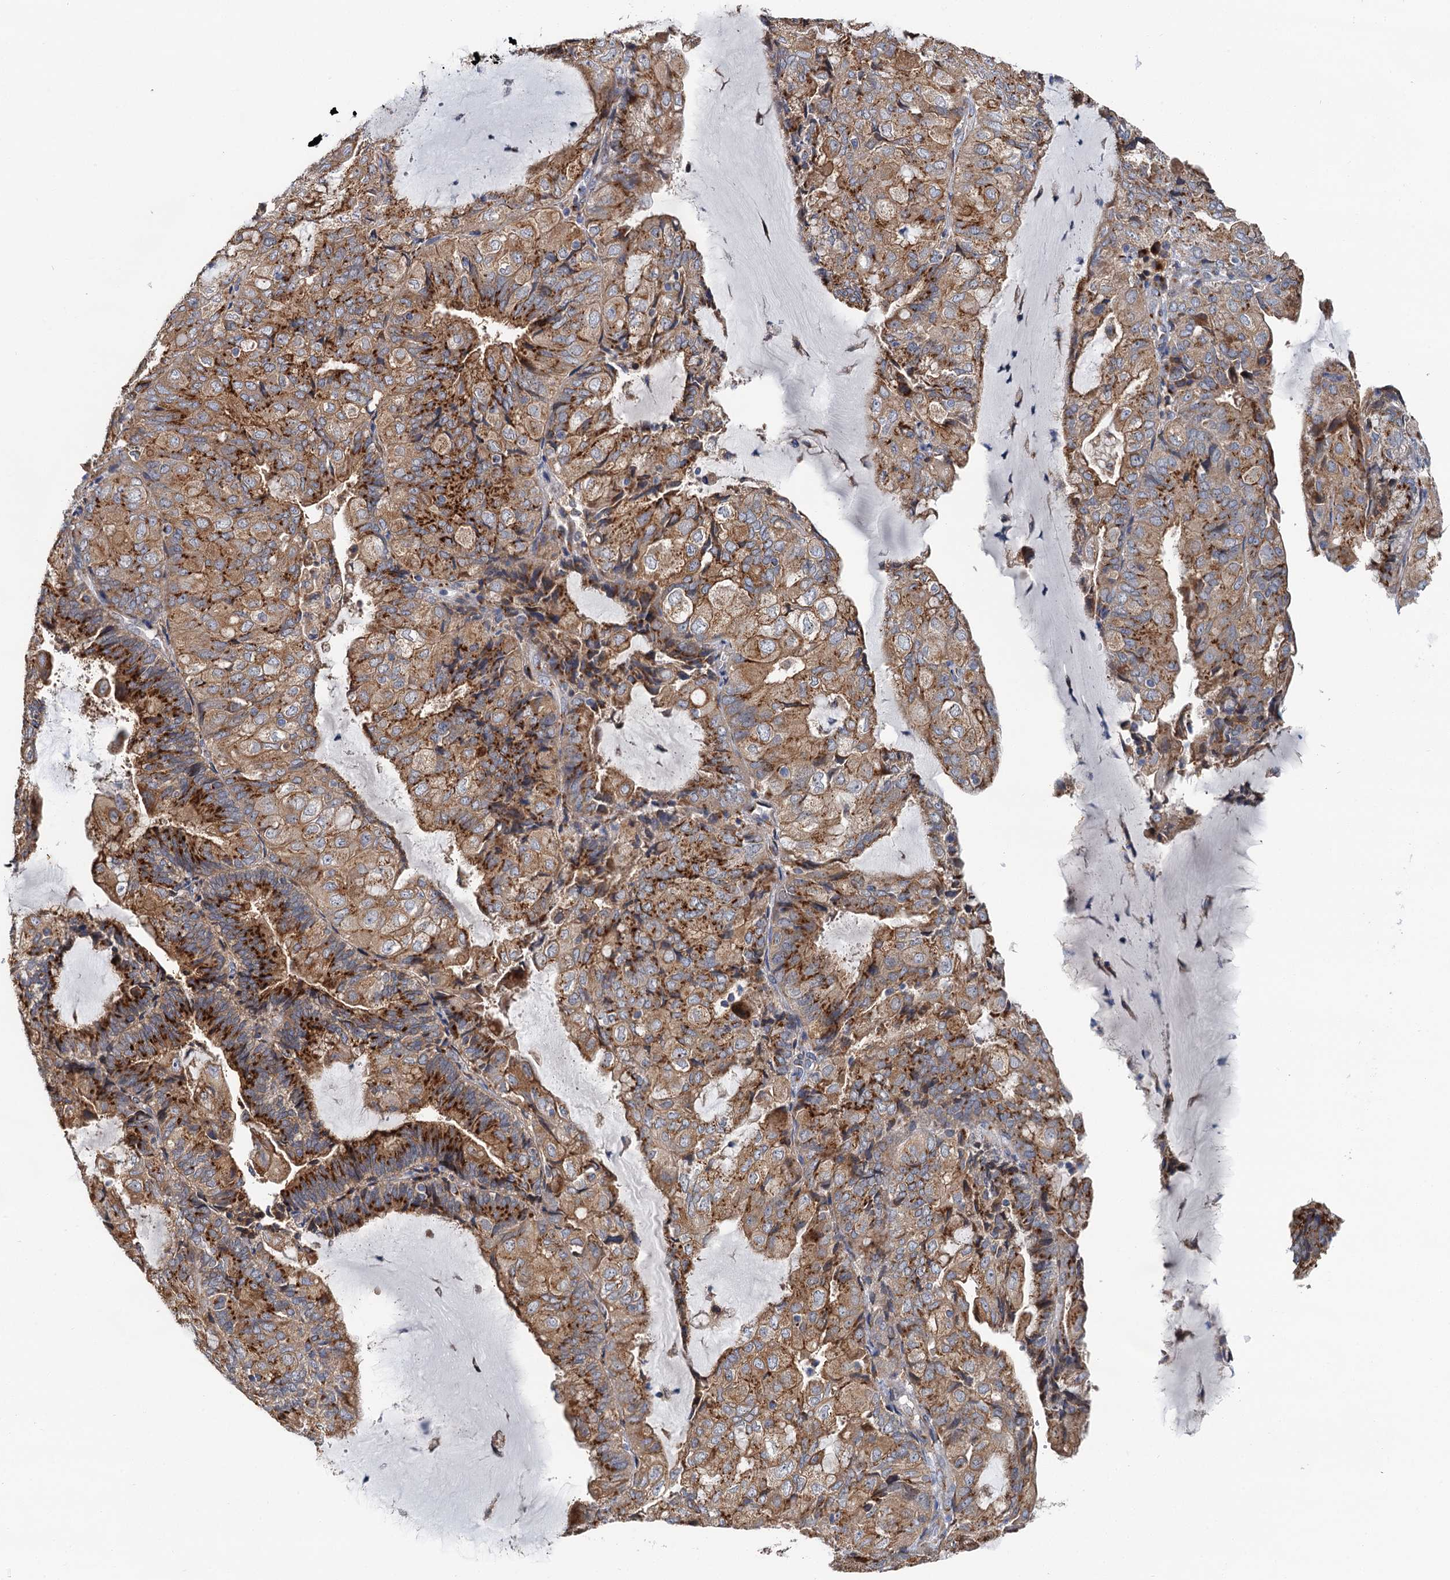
{"staining": {"intensity": "moderate", "quantity": ">75%", "location": "cytoplasmic/membranous"}, "tissue": "endometrial cancer", "cell_type": "Tumor cells", "image_type": "cancer", "snomed": [{"axis": "morphology", "description": "Adenocarcinoma, NOS"}, {"axis": "topography", "description": "Endometrium"}], "caption": "Endometrial adenocarcinoma stained with a protein marker demonstrates moderate staining in tumor cells.", "gene": "BET1L", "patient": {"sex": "female", "age": 81}}